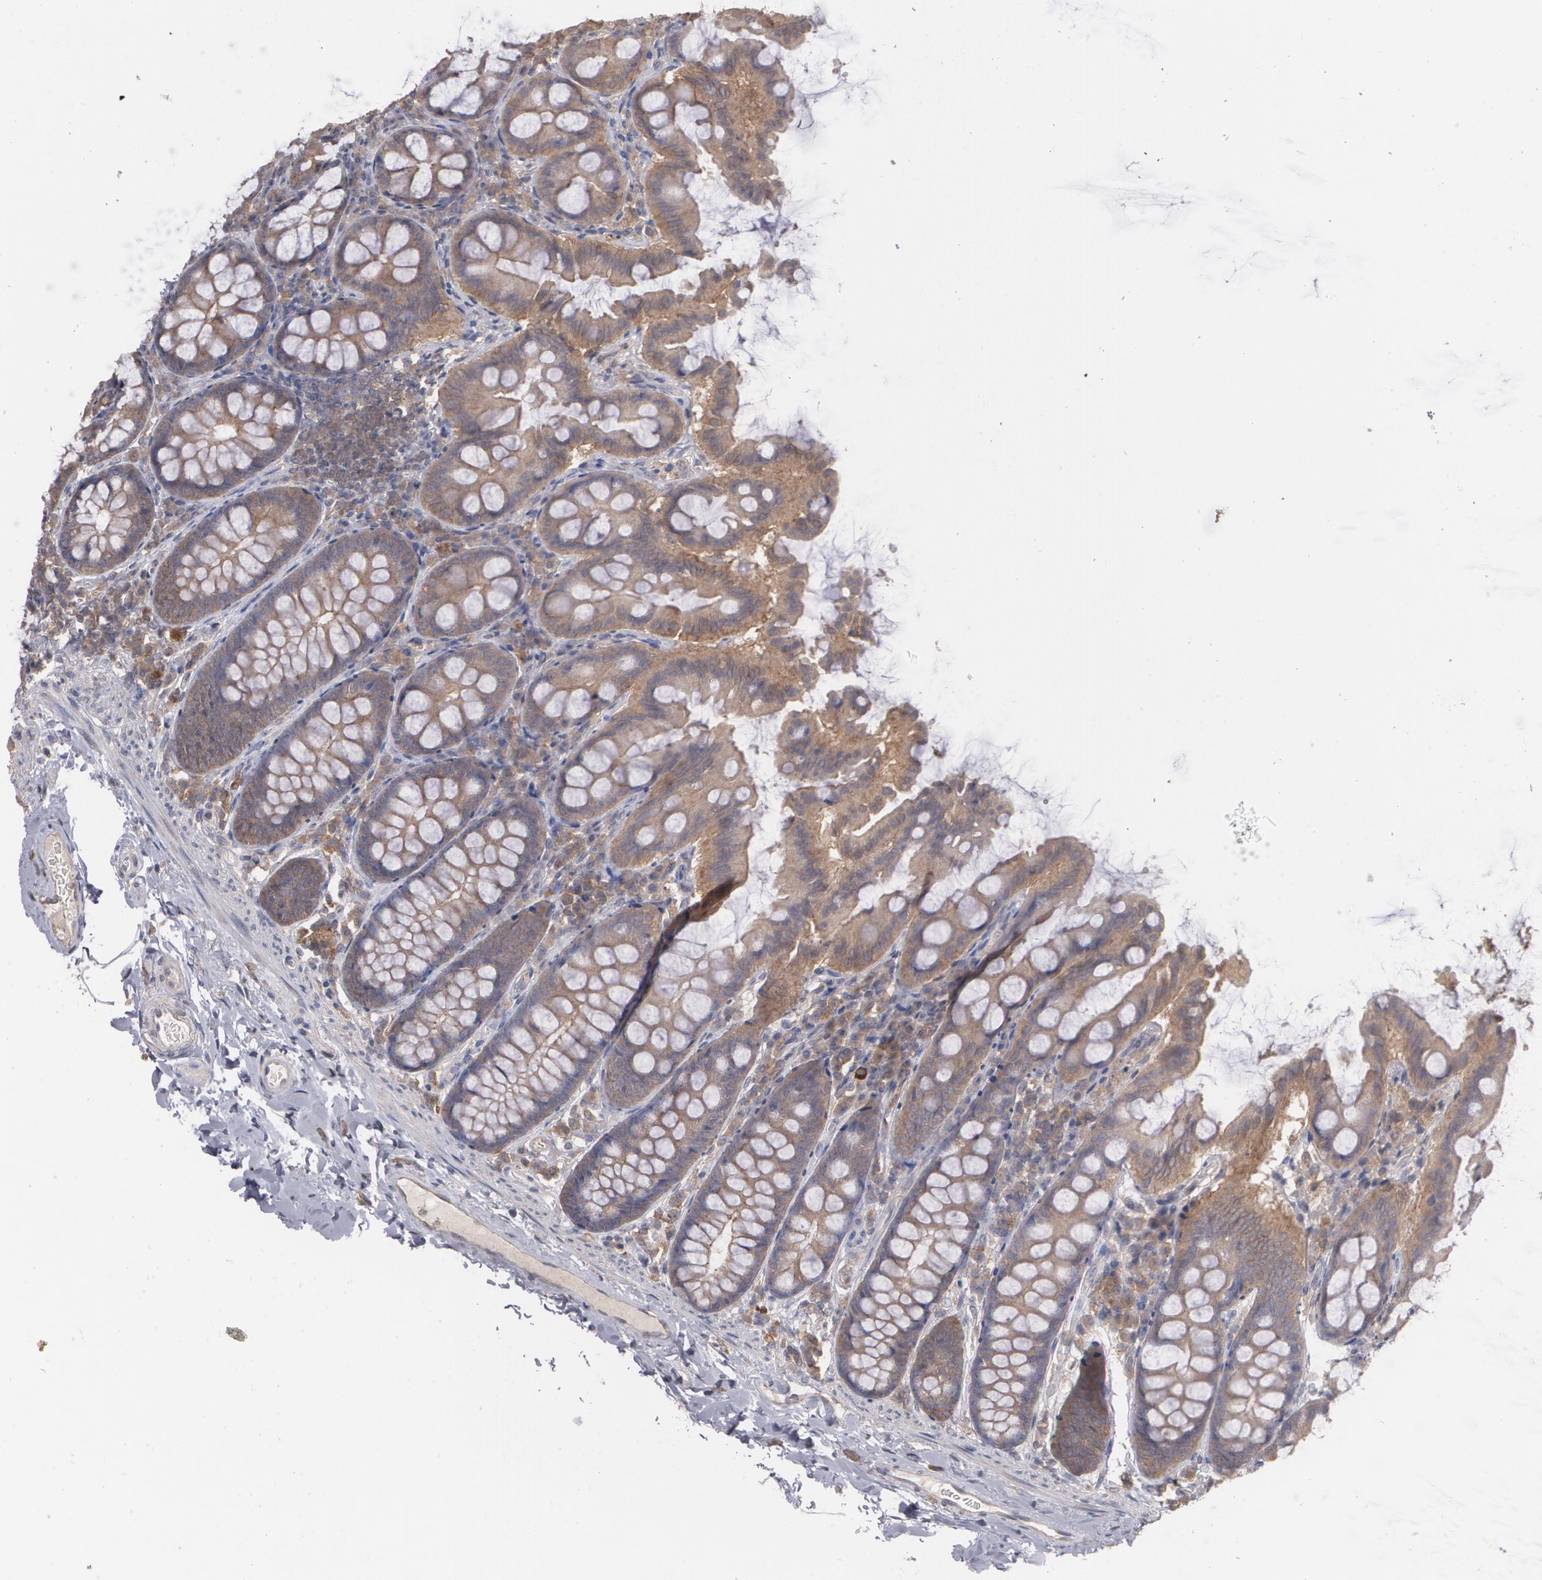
{"staining": {"intensity": "negative", "quantity": "none", "location": "none"}, "tissue": "colon", "cell_type": "Endothelial cells", "image_type": "normal", "snomed": [{"axis": "morphology", "description": "Normal tissue, NOS"}, {"axis": "topography", "description": "Colon"}], "caption": "Immunohistochemistry histopathology image of unremarkable colon: human colon stained with DAB (3,3'-diaminobenzidine) shows no significant protein positivity in endothelial cells.", "gene": "ARF6", "patient": {"sex": "female", "age": 61}}